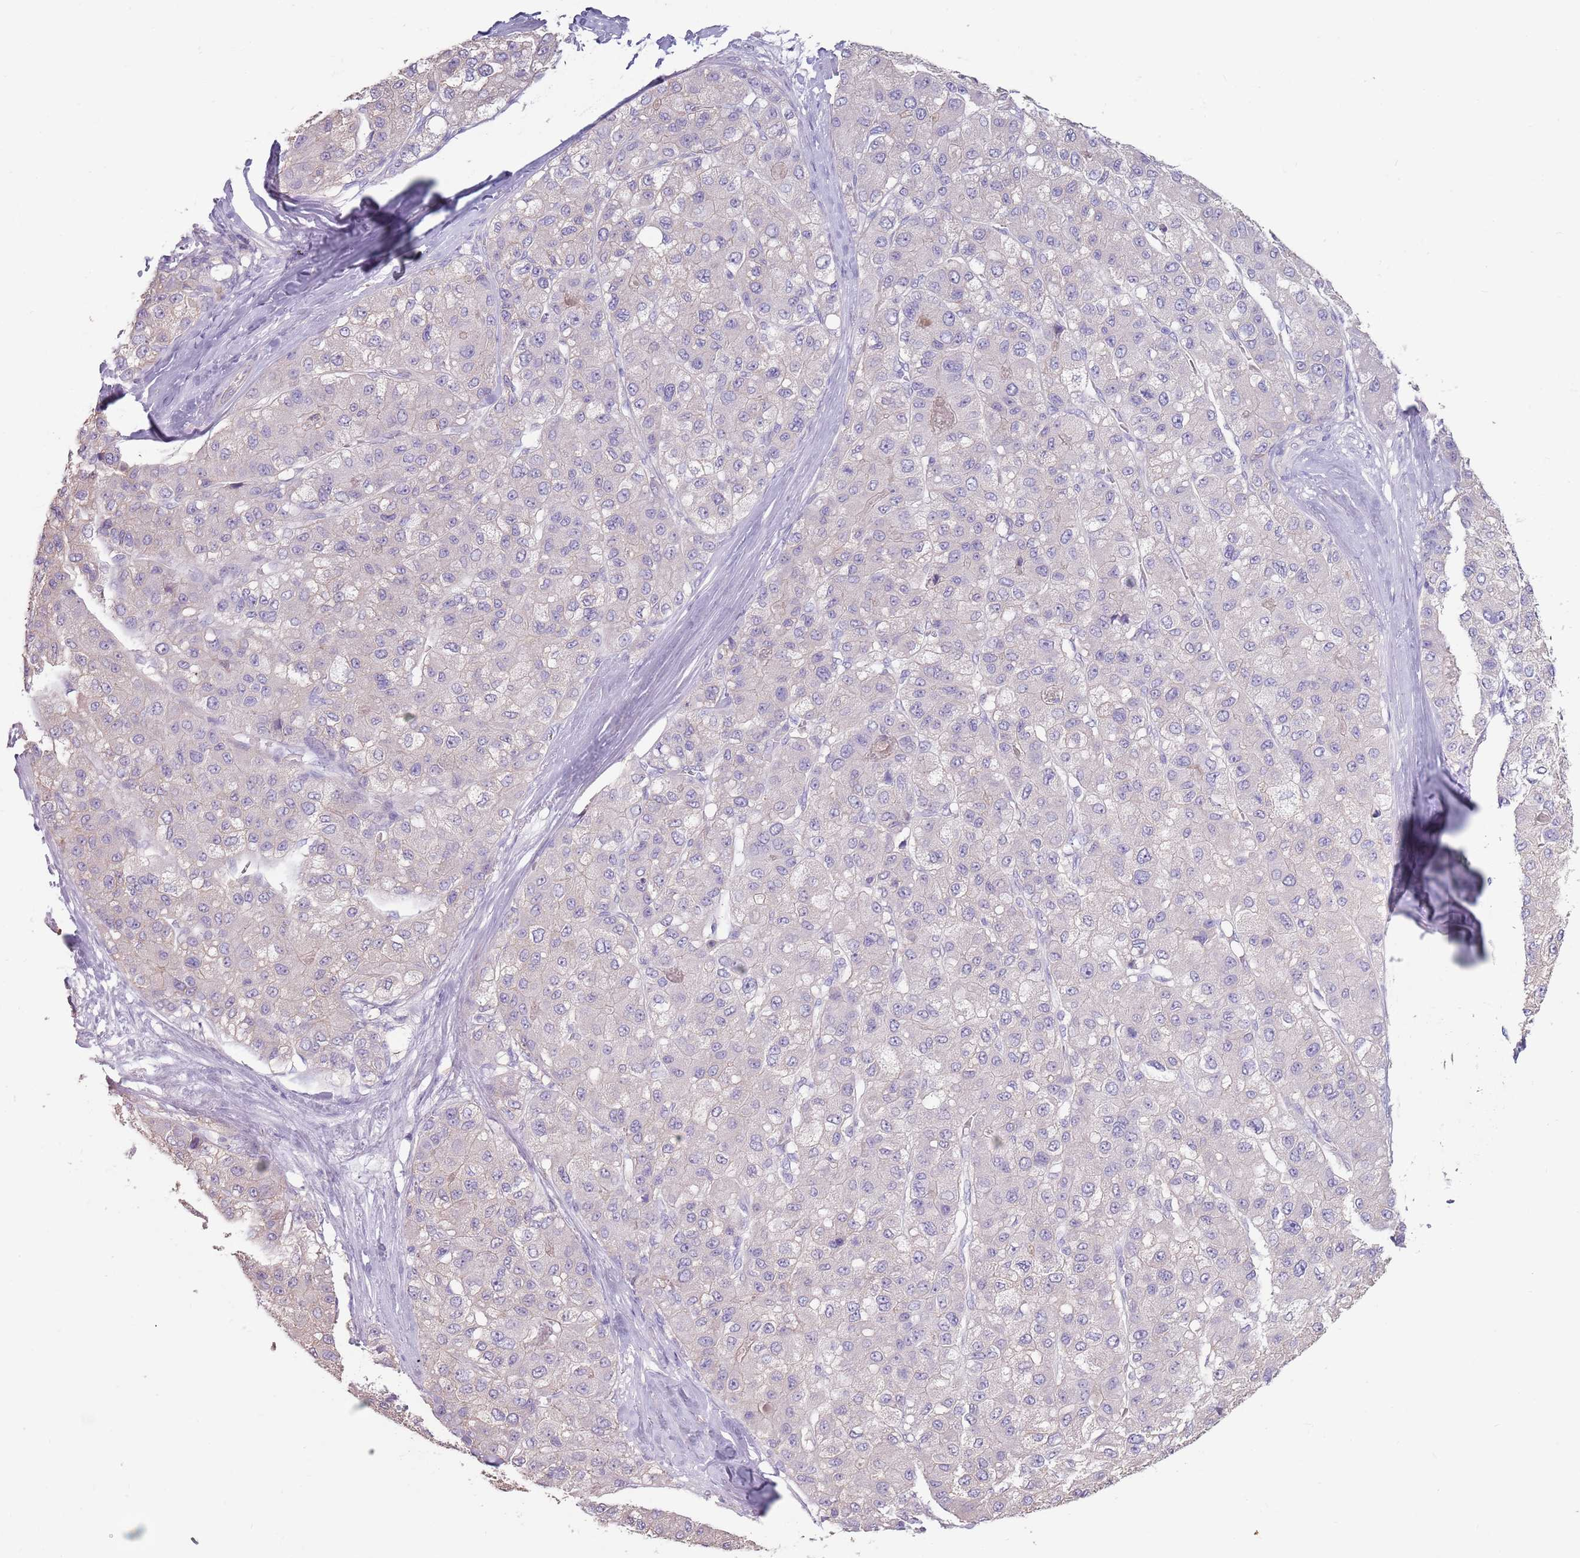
{"staining": {"intensity": "negative", "quantity": "none", "location": "none"}, "tissue": "liver cancer", "cell_type": "Tumor cells", "image_type": "cancer", "snomed": [{"axis": "morphology", "description": "Carcinoma, Hepatocellular, NOS"}, {"axis": "topography", "description": "Liver"}], "caption": "Protein analysis of liver hepatocellular carcinoma shows no significant staining in tumor cells.", "gene": "STYK1", "patient": {"sex": "male", "age": 80}}